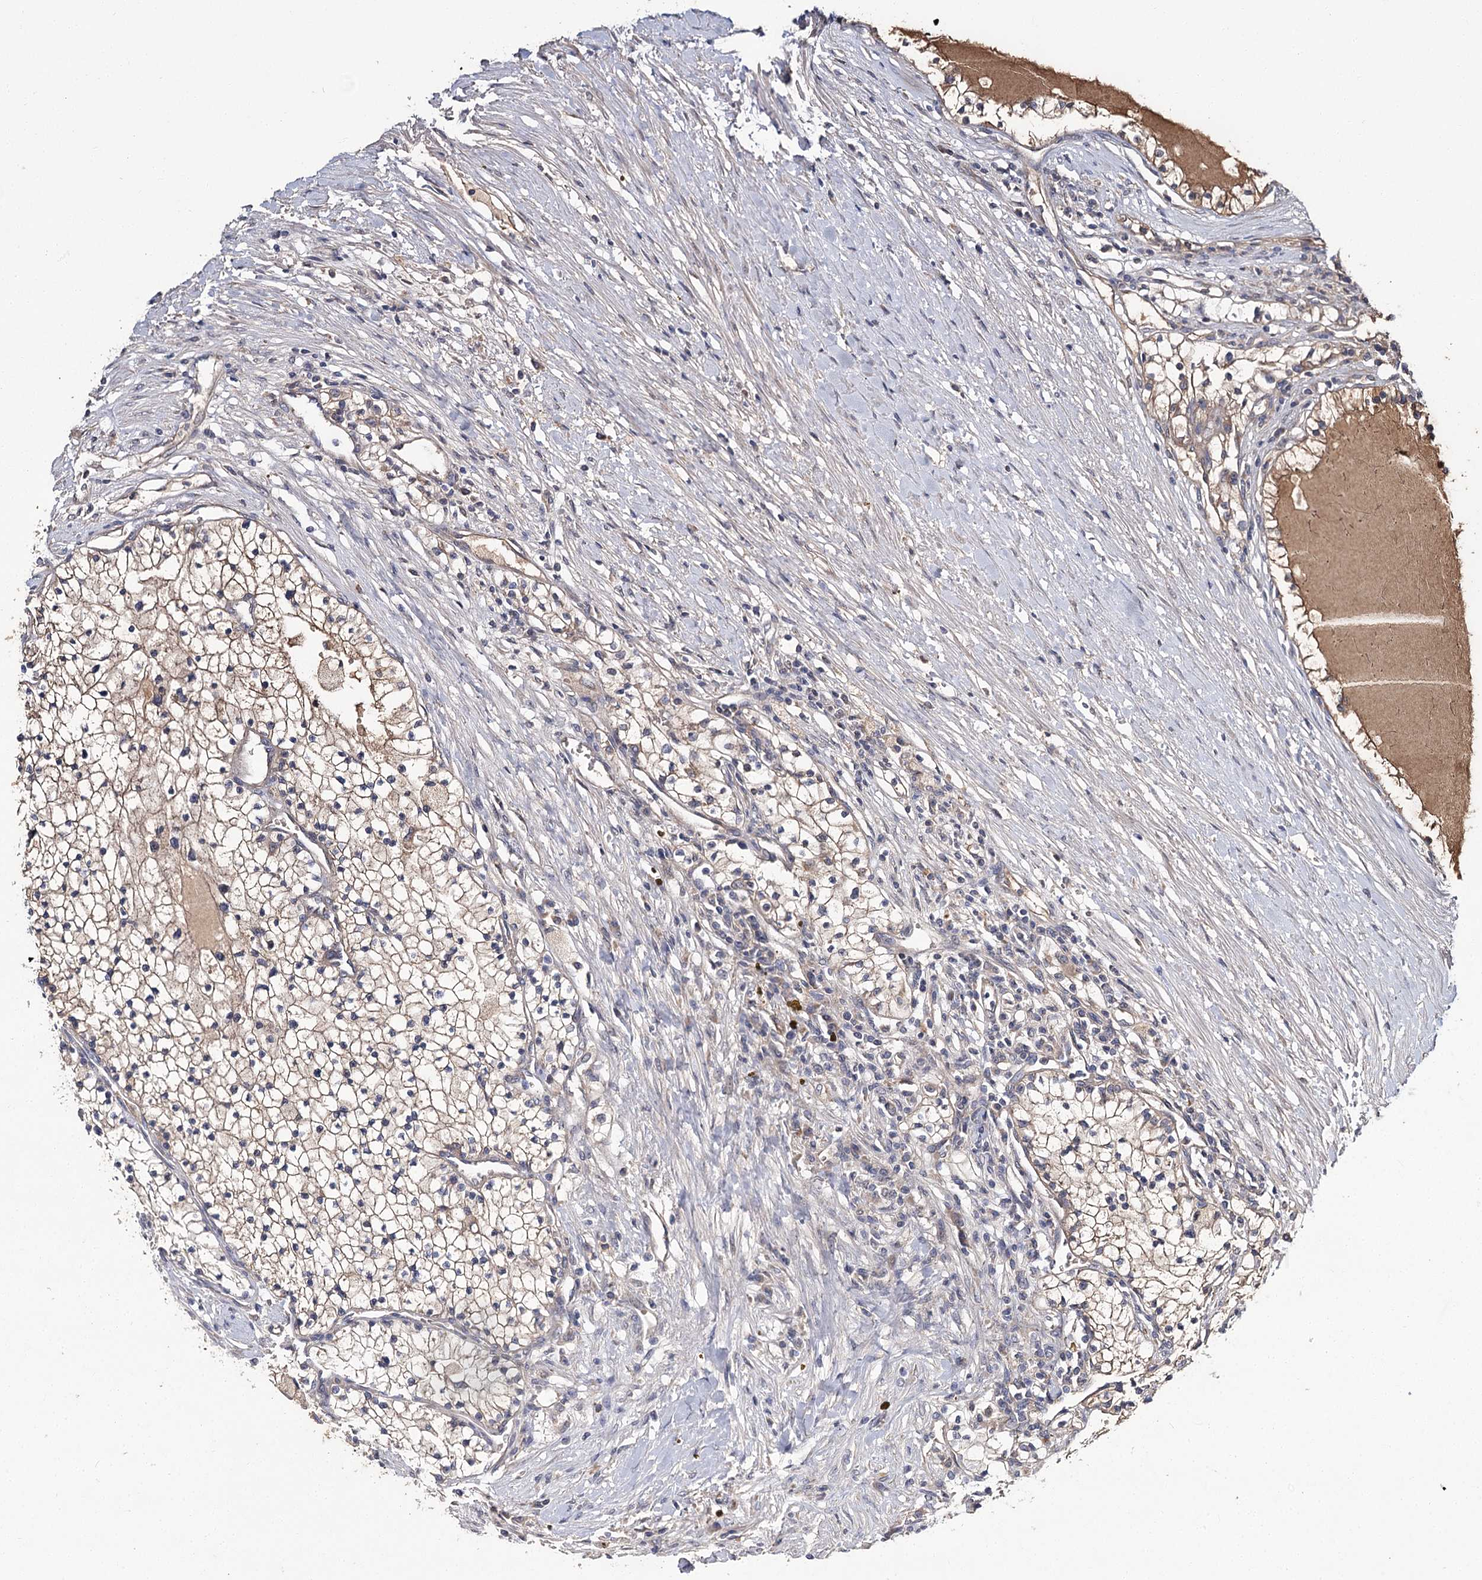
{"staining": {"intensity": "moderate", "quantity": "25%-75%", "location": "cytoplasmic/membranous"}, "tissue": "renal cancer", "cell_type": "Tumor cells", "image_type": "cancer", "snomed": [{"axis": "morphology", "description": "Normal tissue, NOS"}, {"axis": "morphology", "description": "Adenocarcinoma, NOS"}, {"axis": "topography", "description": "Kidney"}], "caption": "This micrograph exhibits immunohistochemistry staining of human renal adenocarcinoma, with medium moderate cytoplasmic/membranous staining in about 25%-75% of tumor cells.", "gene": "MFN1", "patient": {"sex": "male", "age": 68}}